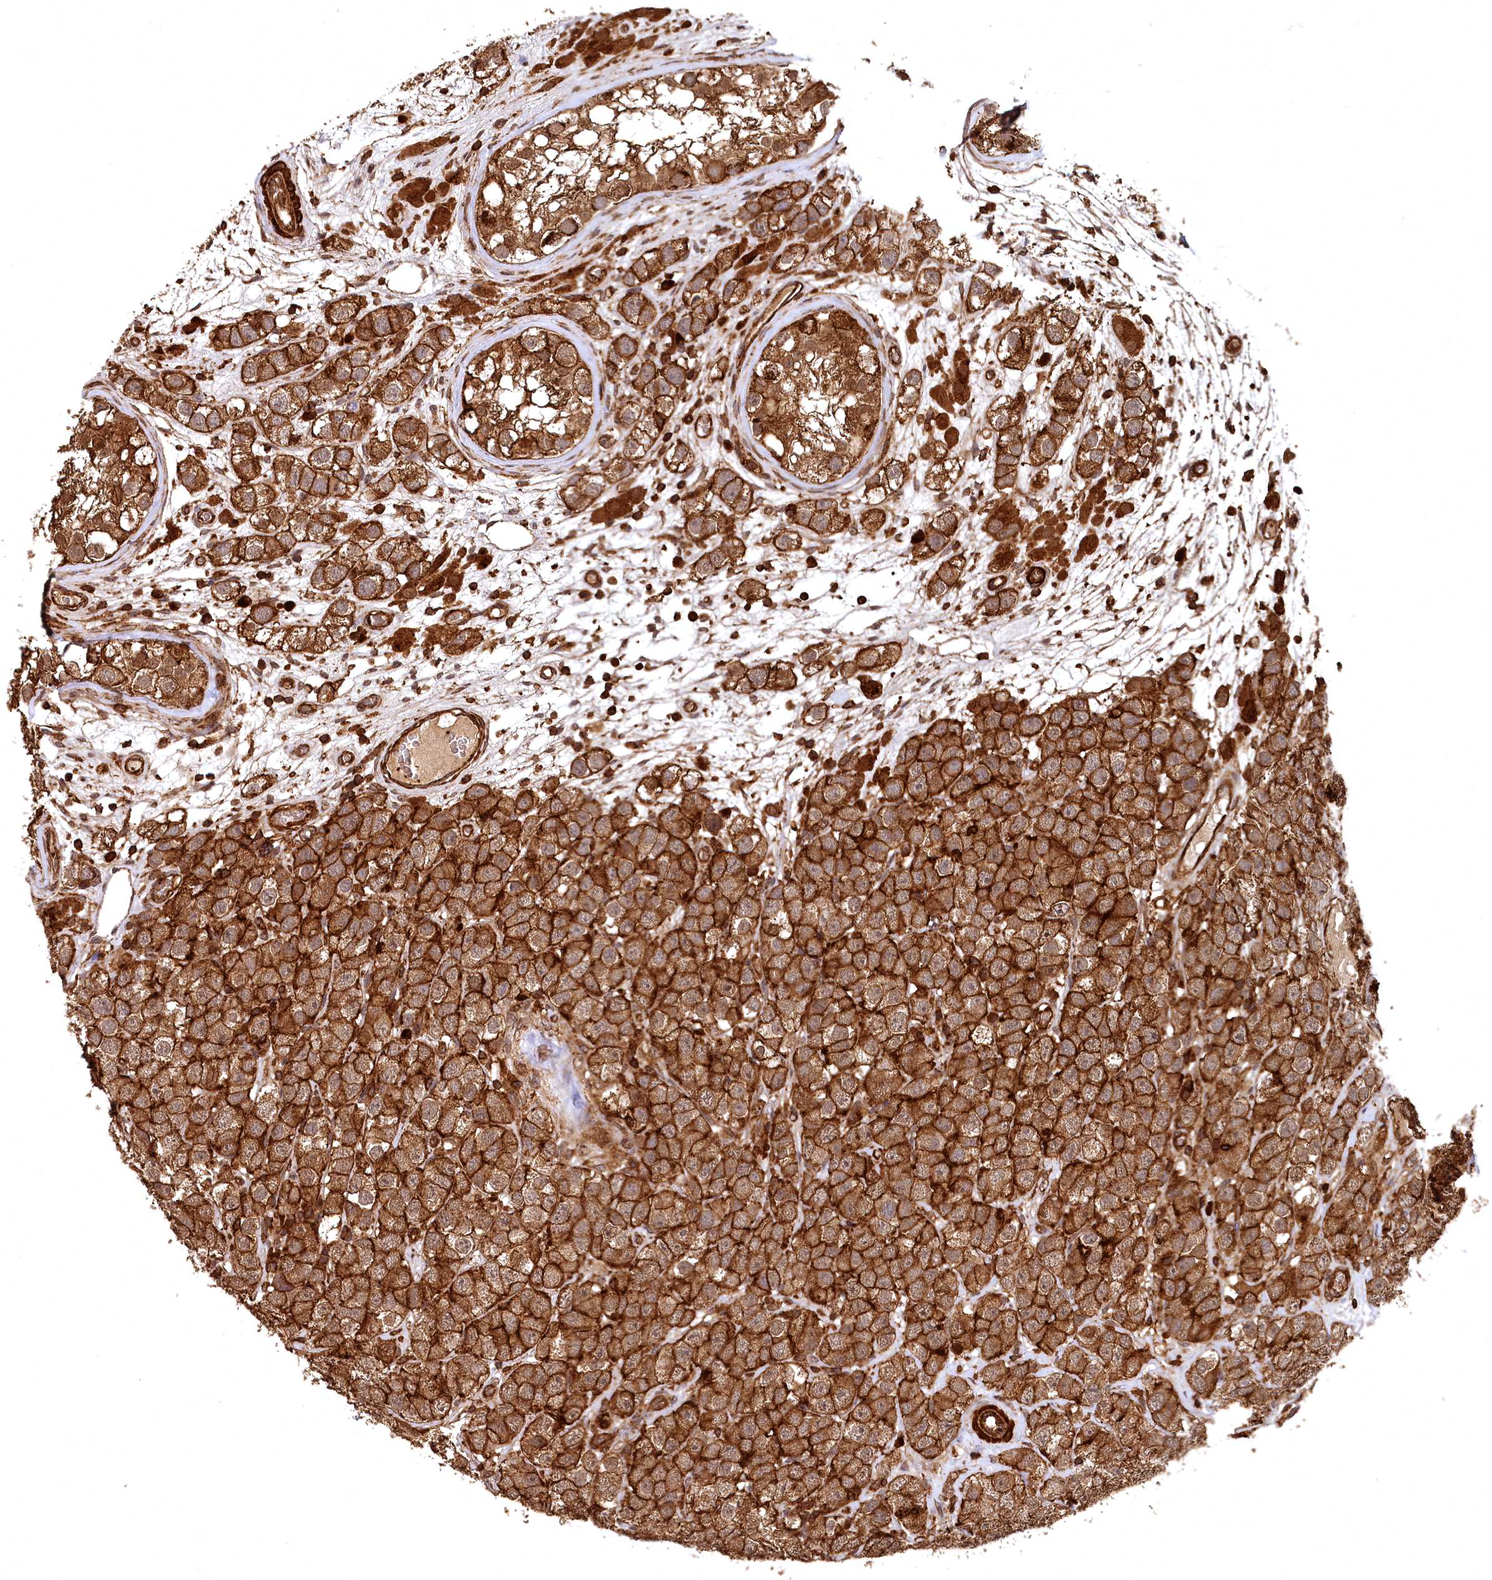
{"staining": {"intensity": "strong", "quantity": ">75%", "location": "cytoplasmic/membranous"}, "tissue": "testis cancer", "cell_type": "Tumor cells", "image_type": "cancer", "snomed": [{"axis": "morphology", "description": "Seminoma, NOS"}, {"axis": "topography", "description": "Testis"}], "caption": "A photomicrograph of human testis cancer stained for a protein exhibits strong cytoplasmic/membranous brown staining in tumor cells. Using DAB (3,3'-diaminobenzidine) (brown) and hematoxylin (blue) stains, captured at high magnification using brightfield microscopy.", "gene": "STUB1", "patient": {"sex": "male", "age": 28}}